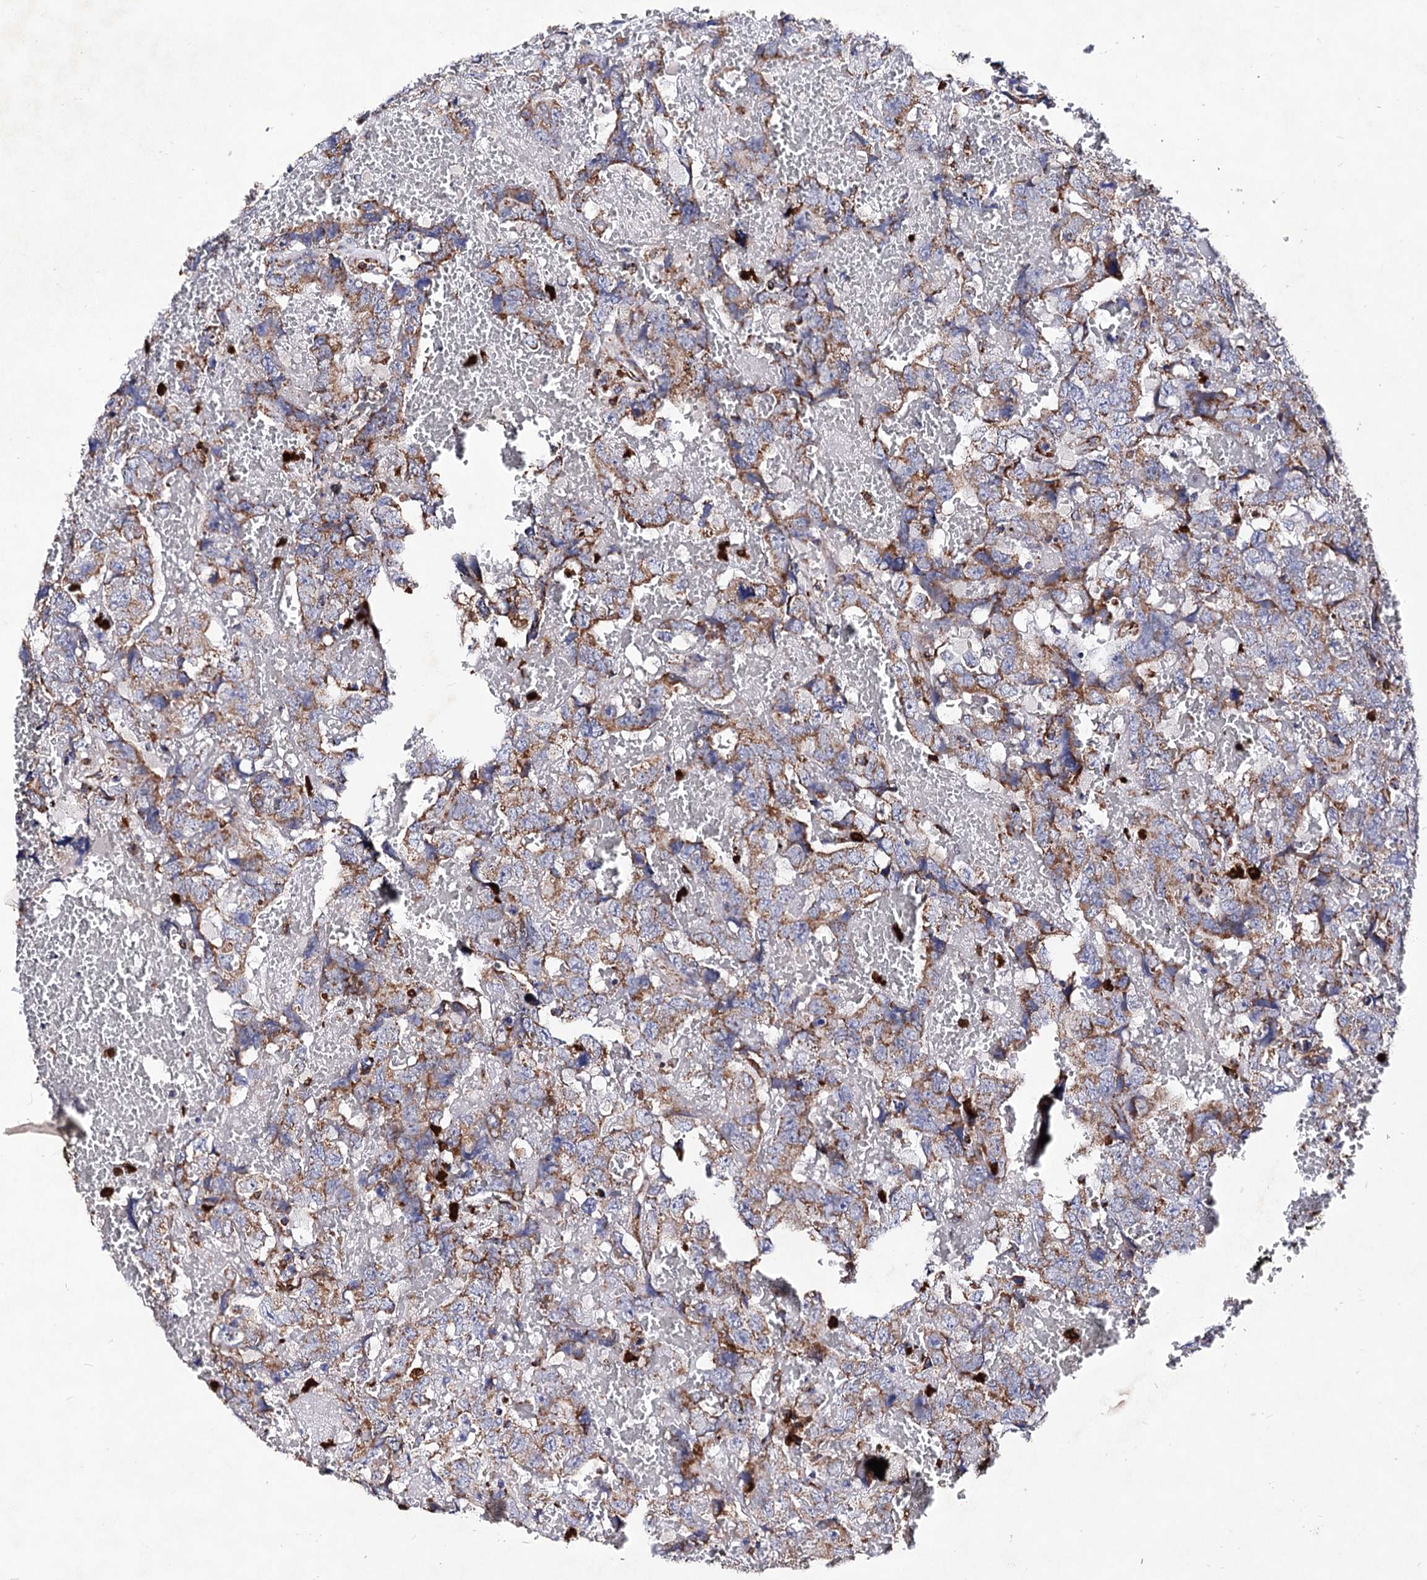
{"staining": {"intensity": "moderate", "quantity": ">75%", "location": "cytoplasmic/membranous"}, "tissue": "testis cancer", "cell_type": "Tumor cells", "image_type": "cancer", "snomed": [{"axis": "morphology", "description": "Carcinoma, Embryonal, NOS"}, {"axis": "topography", "description": "Testis"}], "caption": "Immunohistochemical staining of embryonal carcinoma (testis) reveals moderate cytoplasmic/membranous protein expression in about >75% of tumor cells. The staining was performed using DAB (3,3'-diaminobenzidine) to visualize the protein expression in brown, while the nuclei were stained in blue with hematoxylin (Magnification: 20x).", "gene": "ACAD9", "patient": {"sex": "male", "age": 45}}